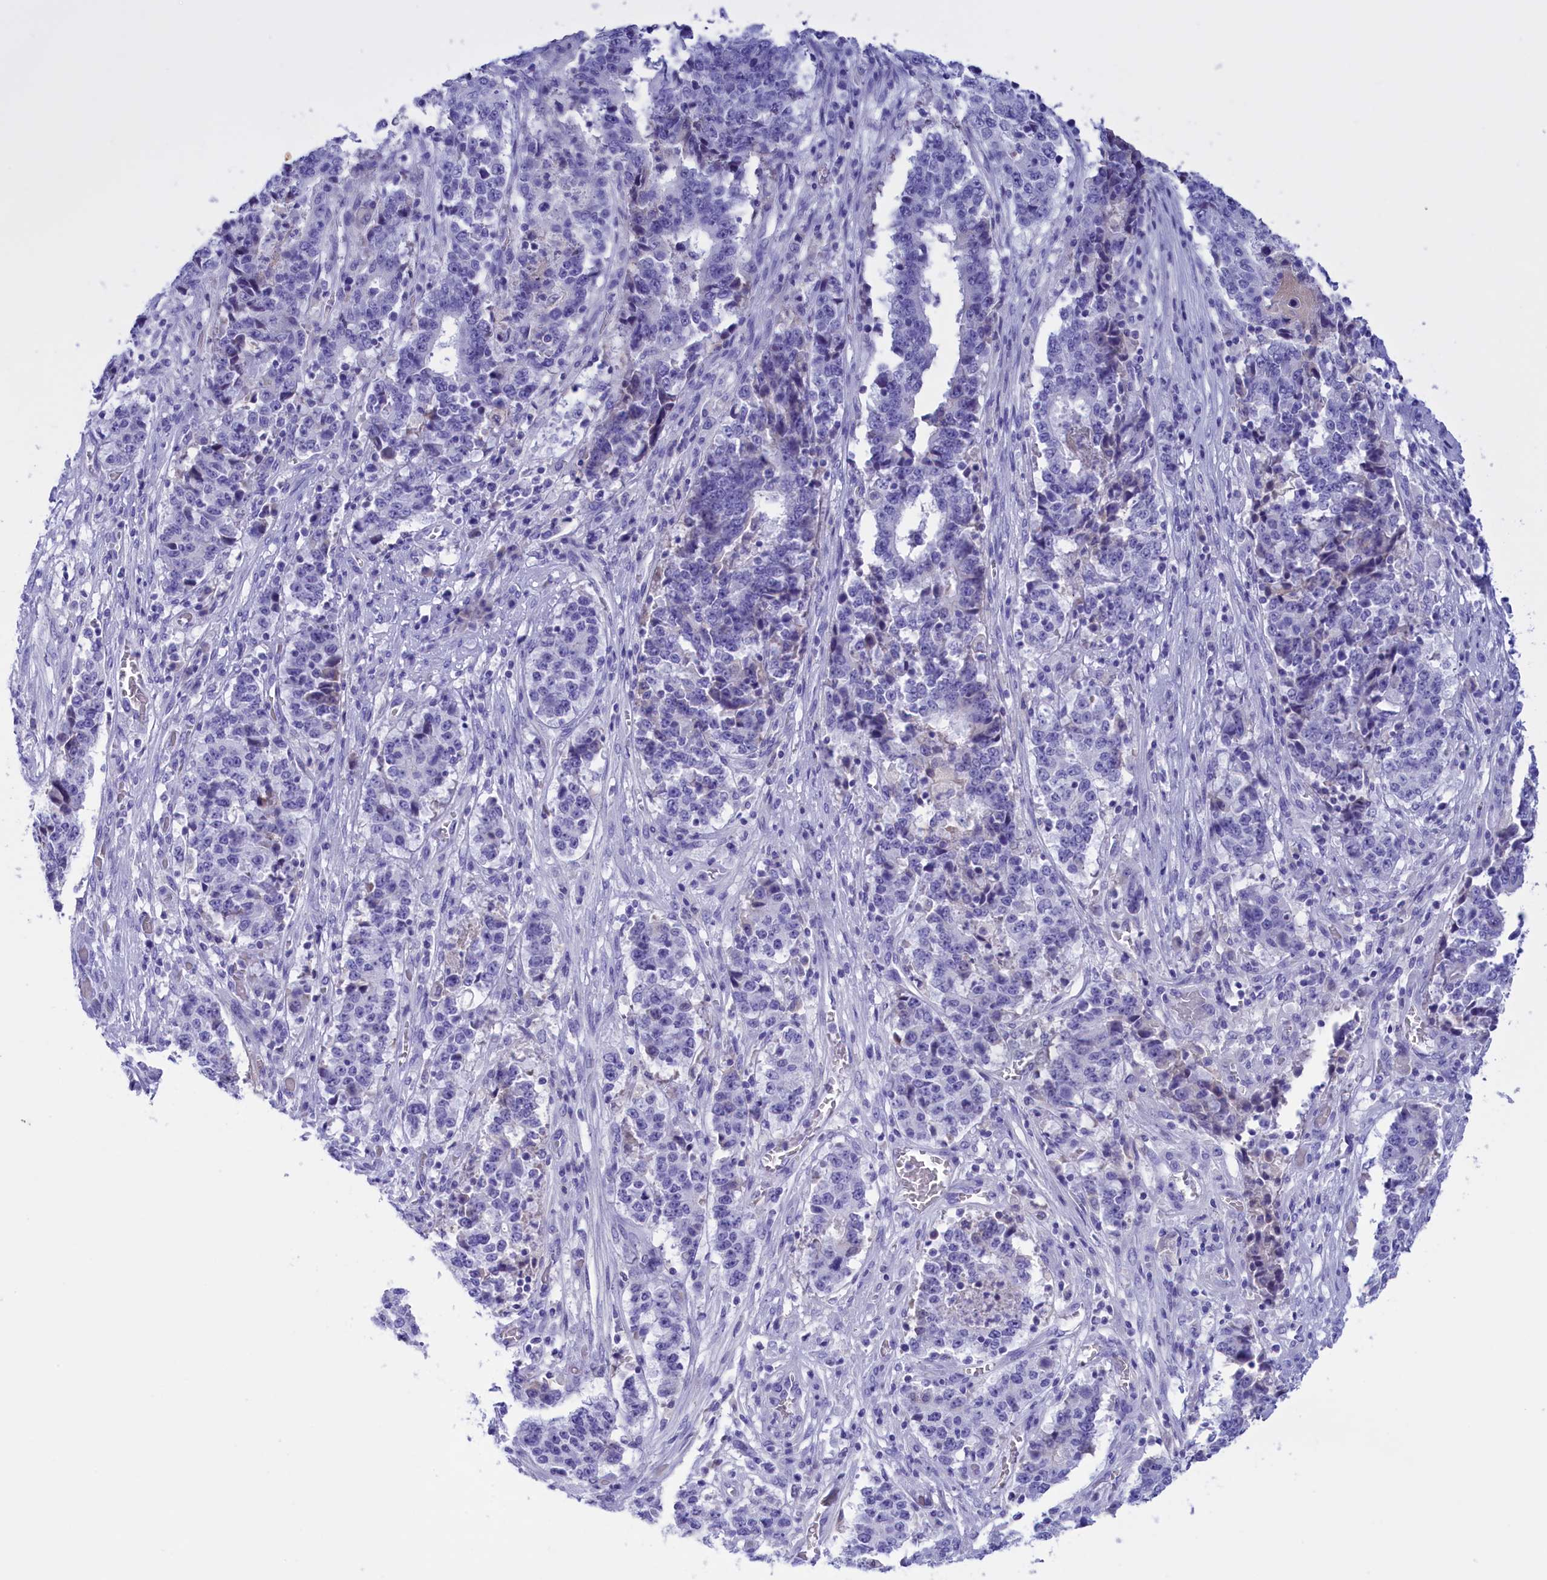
{"staining": {"intensity": "negative", "quantity": "none", "location": "none"}, "tissue": "stomach cancer", "cell_type": "Tumor cells", "image_type": "cancer", "snomed": [{"axis": "morphology", "description": "Adenocarcinoma, NOS"}, {"axis": "topography", "description": "Stomach"}], "caption": "This is an IHC photomicrograph of human adenocarcinoma (stomach). There is no positivity in tumor cells.", "gene": "PROK2", "patient": {"sex": "male", "age": 59}}